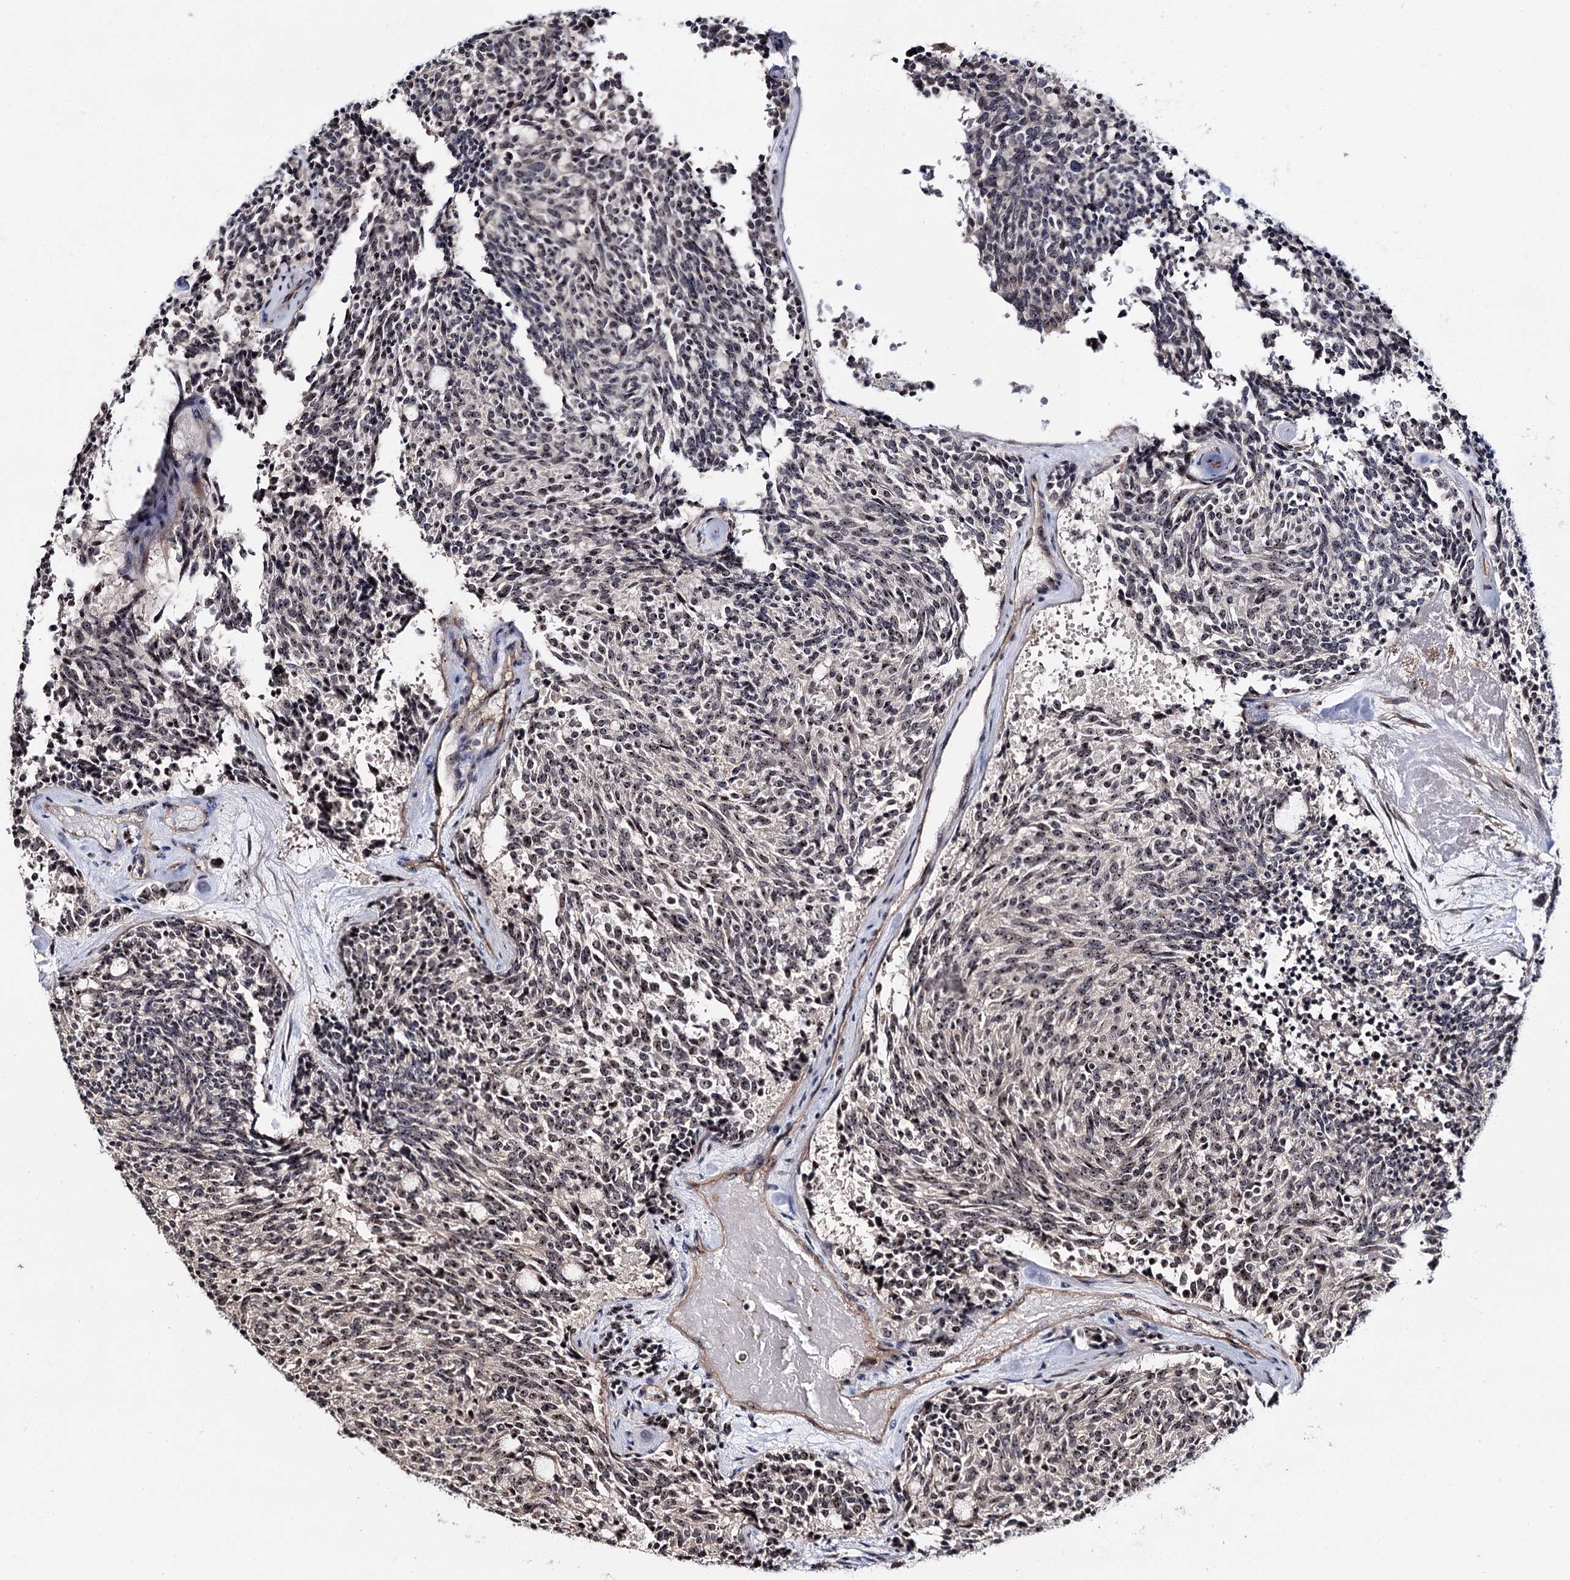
{"staining": {"intensity": "moderate", "quantity": ">75%", "location": "nuclear"}, "tissue": "carcinoid", "cell_type": "Tumor cells", "image_type": "cancer", "snomed": [{"axis": "morphology", "description": "Carcinoid, malignant, NOS"}, {"axis": "topography", "description": "Pancreas"}], "caption": "Malignant carcinoid was stained to show a protein in brown. There is medium levels of moderate nuclear positivity in about >75% of tumor cells.", "gene": "SUPT20H", "patient": {"sex": "female", "age": 54}}